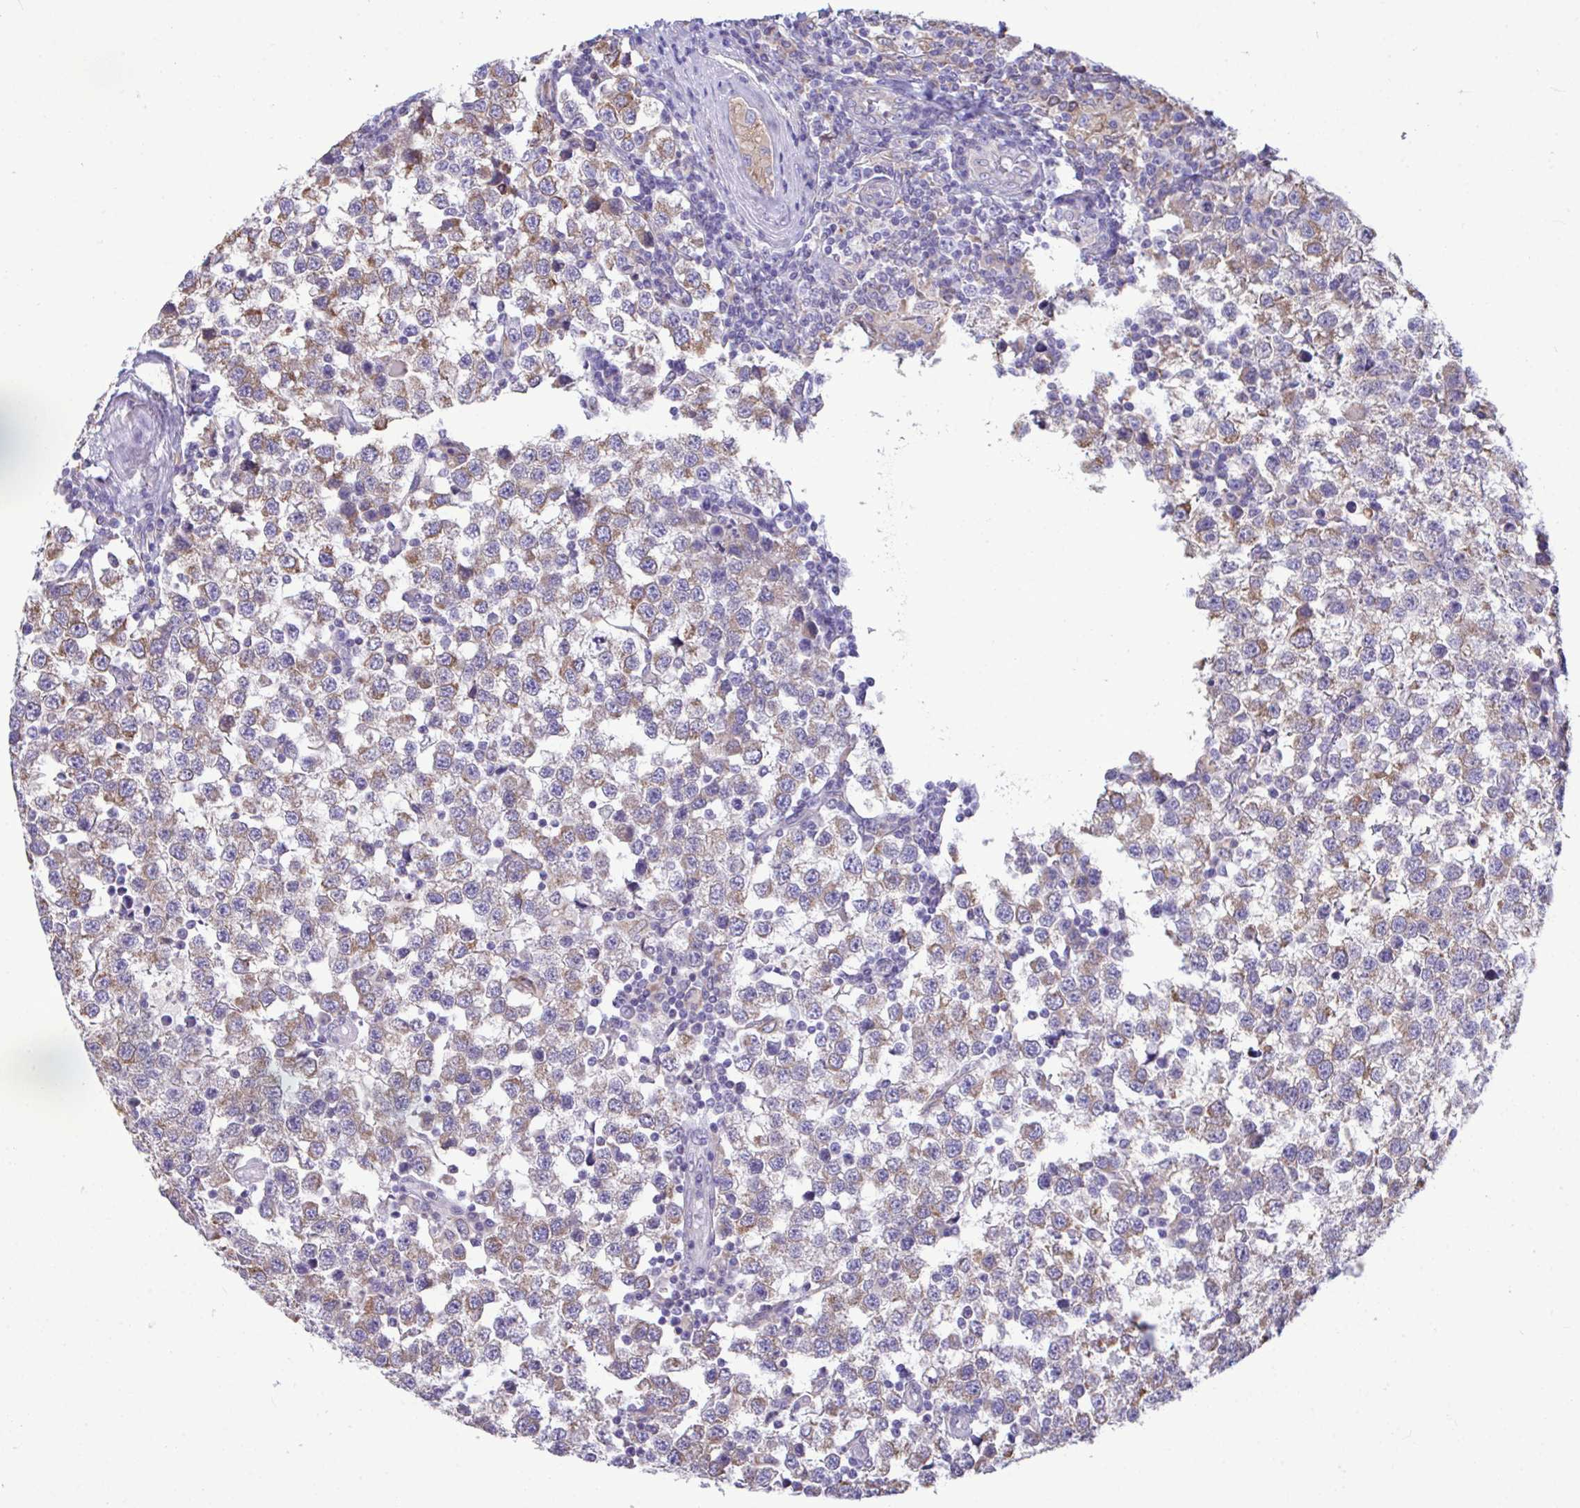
{"staining": {"intensity": "weak", "quantity": ">75%", "location": "cytoplasmic/membranous"}, "tissue": "testis cancer", "cell_type": "Tumor cells", "image_type": "cancer", "snomed": [{"axis": "morphology", "description": "Seminoma, NOS"}, {"axis": "topography", "description": "Testis"}], "caption": "Testis seminoma tissue shows weak cytoplasmic/membranous expression in approximately >75% of tumor cells The staining is performed using DAB brown chromogen to label protein expression. The nuclei are counter-stained blue using hematoxylin.", "gene": "PIGK", "patient": {"sex": "male", "age": 34}}